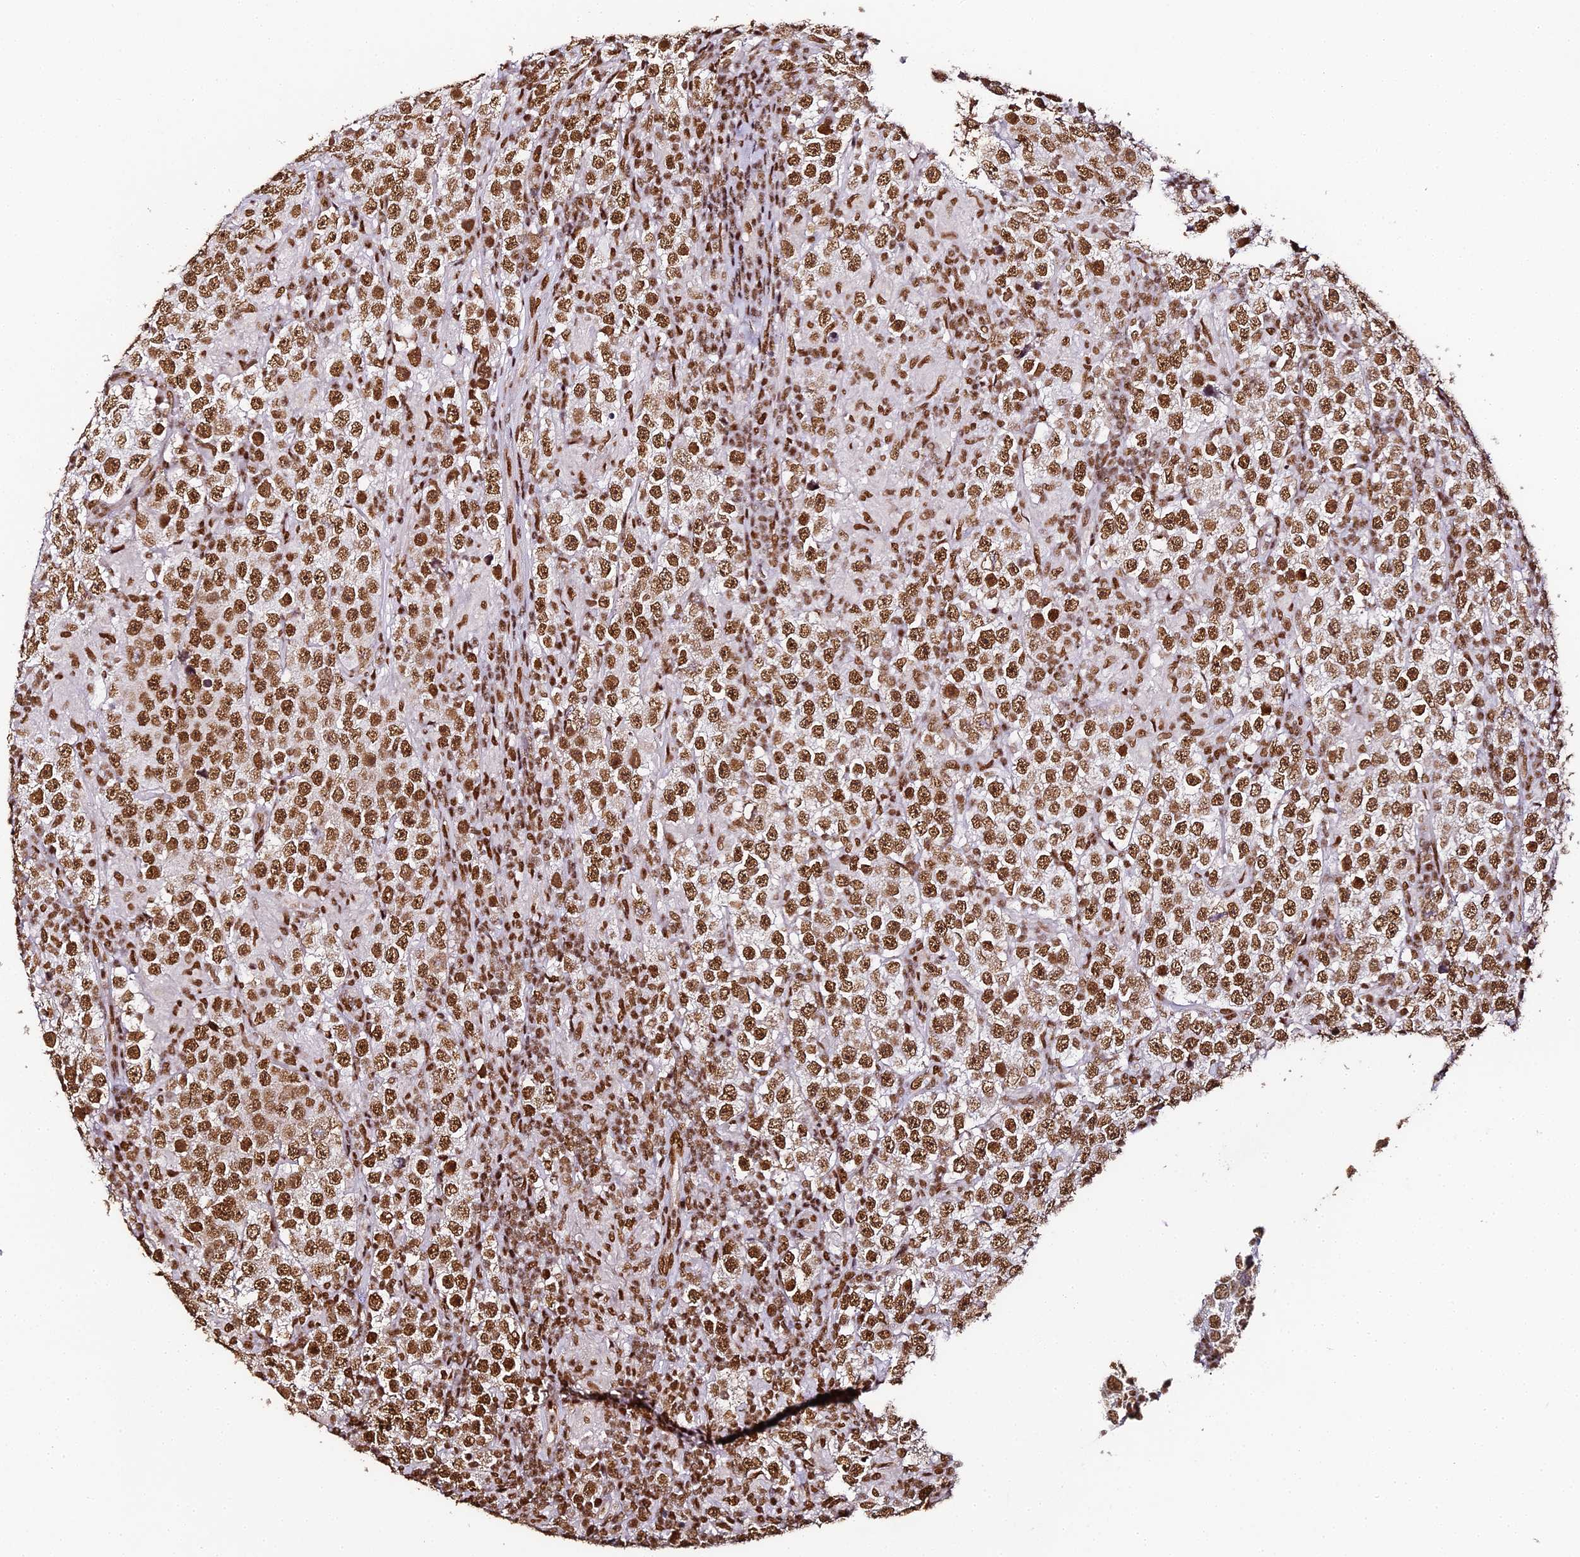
{"staining": {"intensity": "strong", "quantity": ">75%", "location": "nuclear"}, "tissue": "testis cancer", "cell_type": "Tumor cells", "image_type": "cancer", "snomed": [{"axis": "morphology", "description": "Normal tissue, NOS"}, {"axis": "morphology", "description": "Urothelial carcinoma, High grade"}, {"axis": "morphology", "description": "Seminoma, NOS"}, {"axis": "morphology", "description": "Carcinoma, Embryonal, NOS"}, {"axis": "topography", "description": "Urinary bladder"}, {"axis": "topography", "description": "Testis"}], "caption": "Tumor cells demonstrate strong nuclear positivity in about >75% of cells in high-grade urothelial carcinoma (testis).", "gene": "HNRNPA1", "patient": {"sex": "male", "age": 41}}